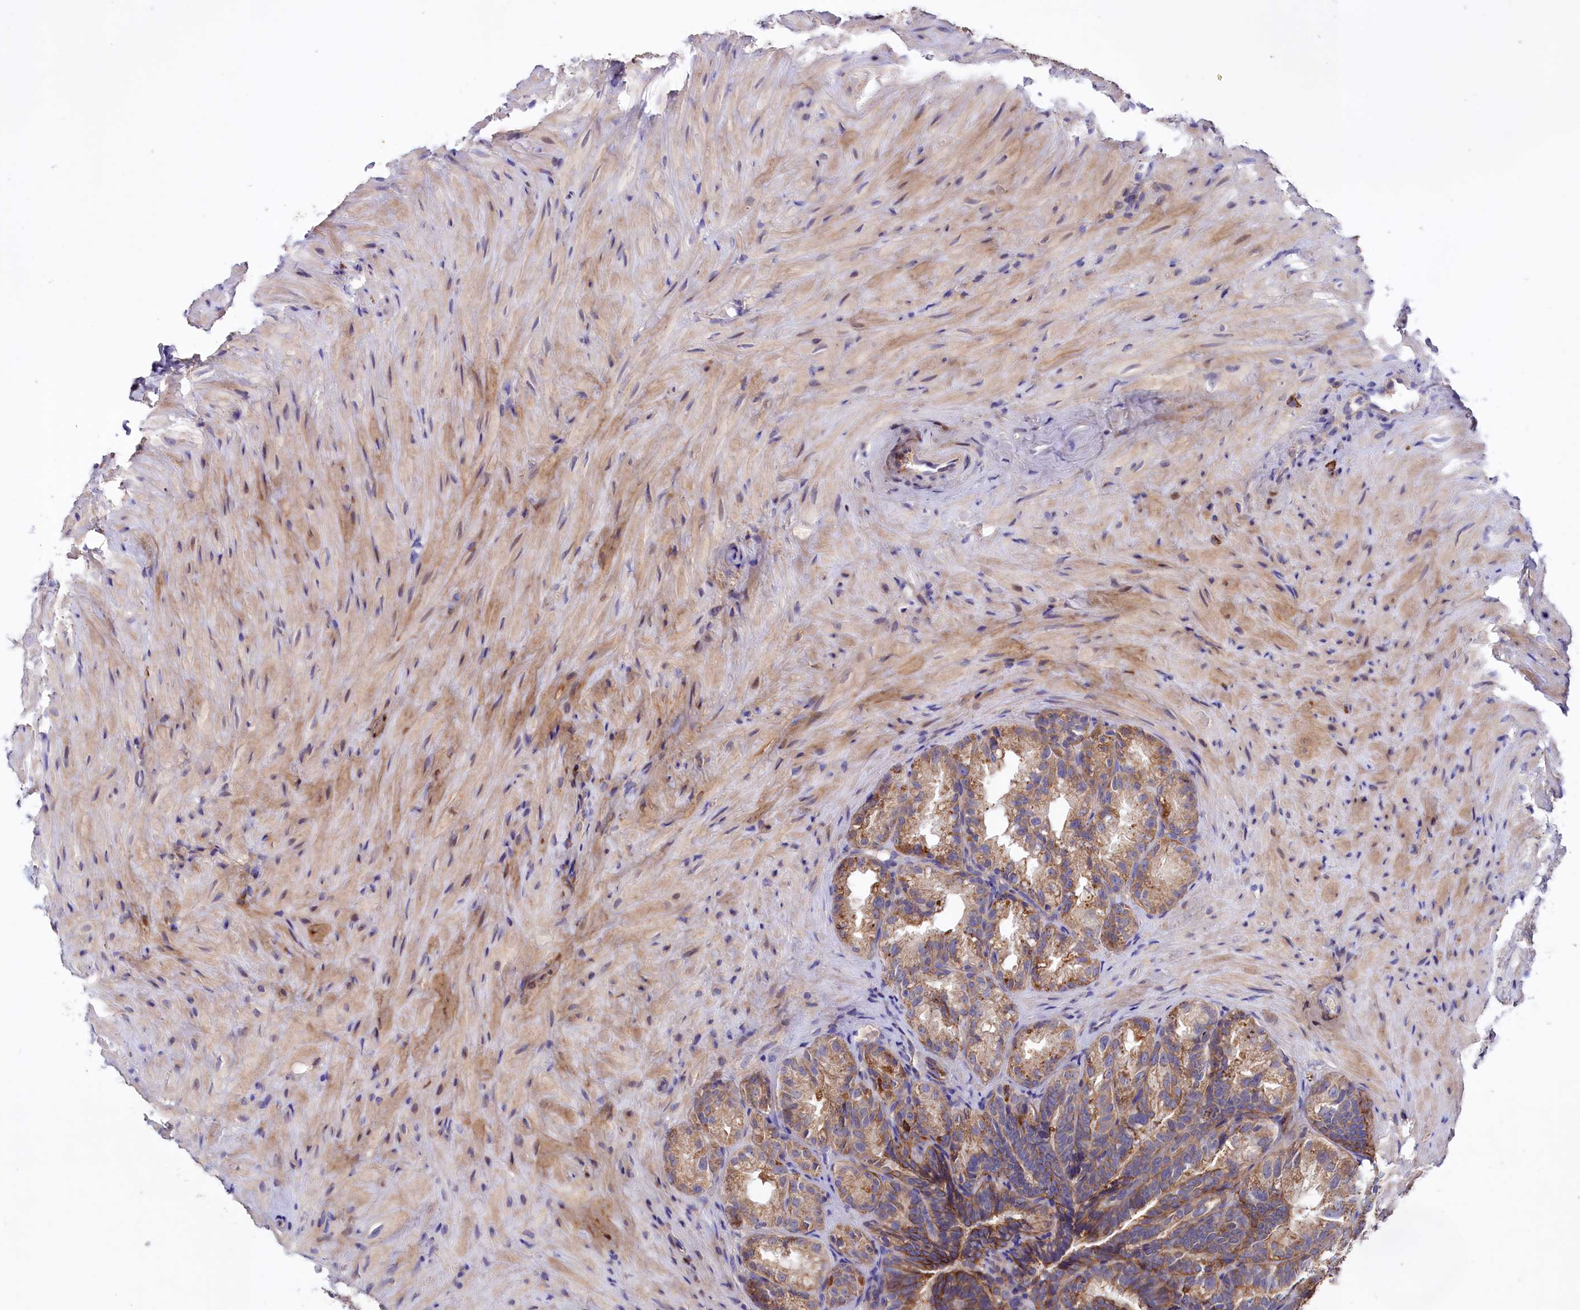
{"staining": {"intensity": "moderate", "quantity": ">75%", "location": "cytoplasmic/membranous"}, "tissue": "seminal vesicle", "cell_type": "Glandular cells", "image_type": "normal", "snomed": [{"axis": "morphology", "description": "Normal tissue, NOS"}, {"axis": "topography", "description": "Seminal veicle"}], "caption": "A high-resolution histopathology image shows immunohistochemistry (IHC) staining of unremarkable seminal vesicle, which demonstrates moderate cytoplasmic/membranous positivity in about >75% of glandular cells. The staining was performed using DAB (3,3'-diaminobenzidine), with brown indicating positive protein expression. Nuclei are stained blue with hematoxylin.", "gene": "ZNF45", "patient": {"sex": "male", "age": 60}}